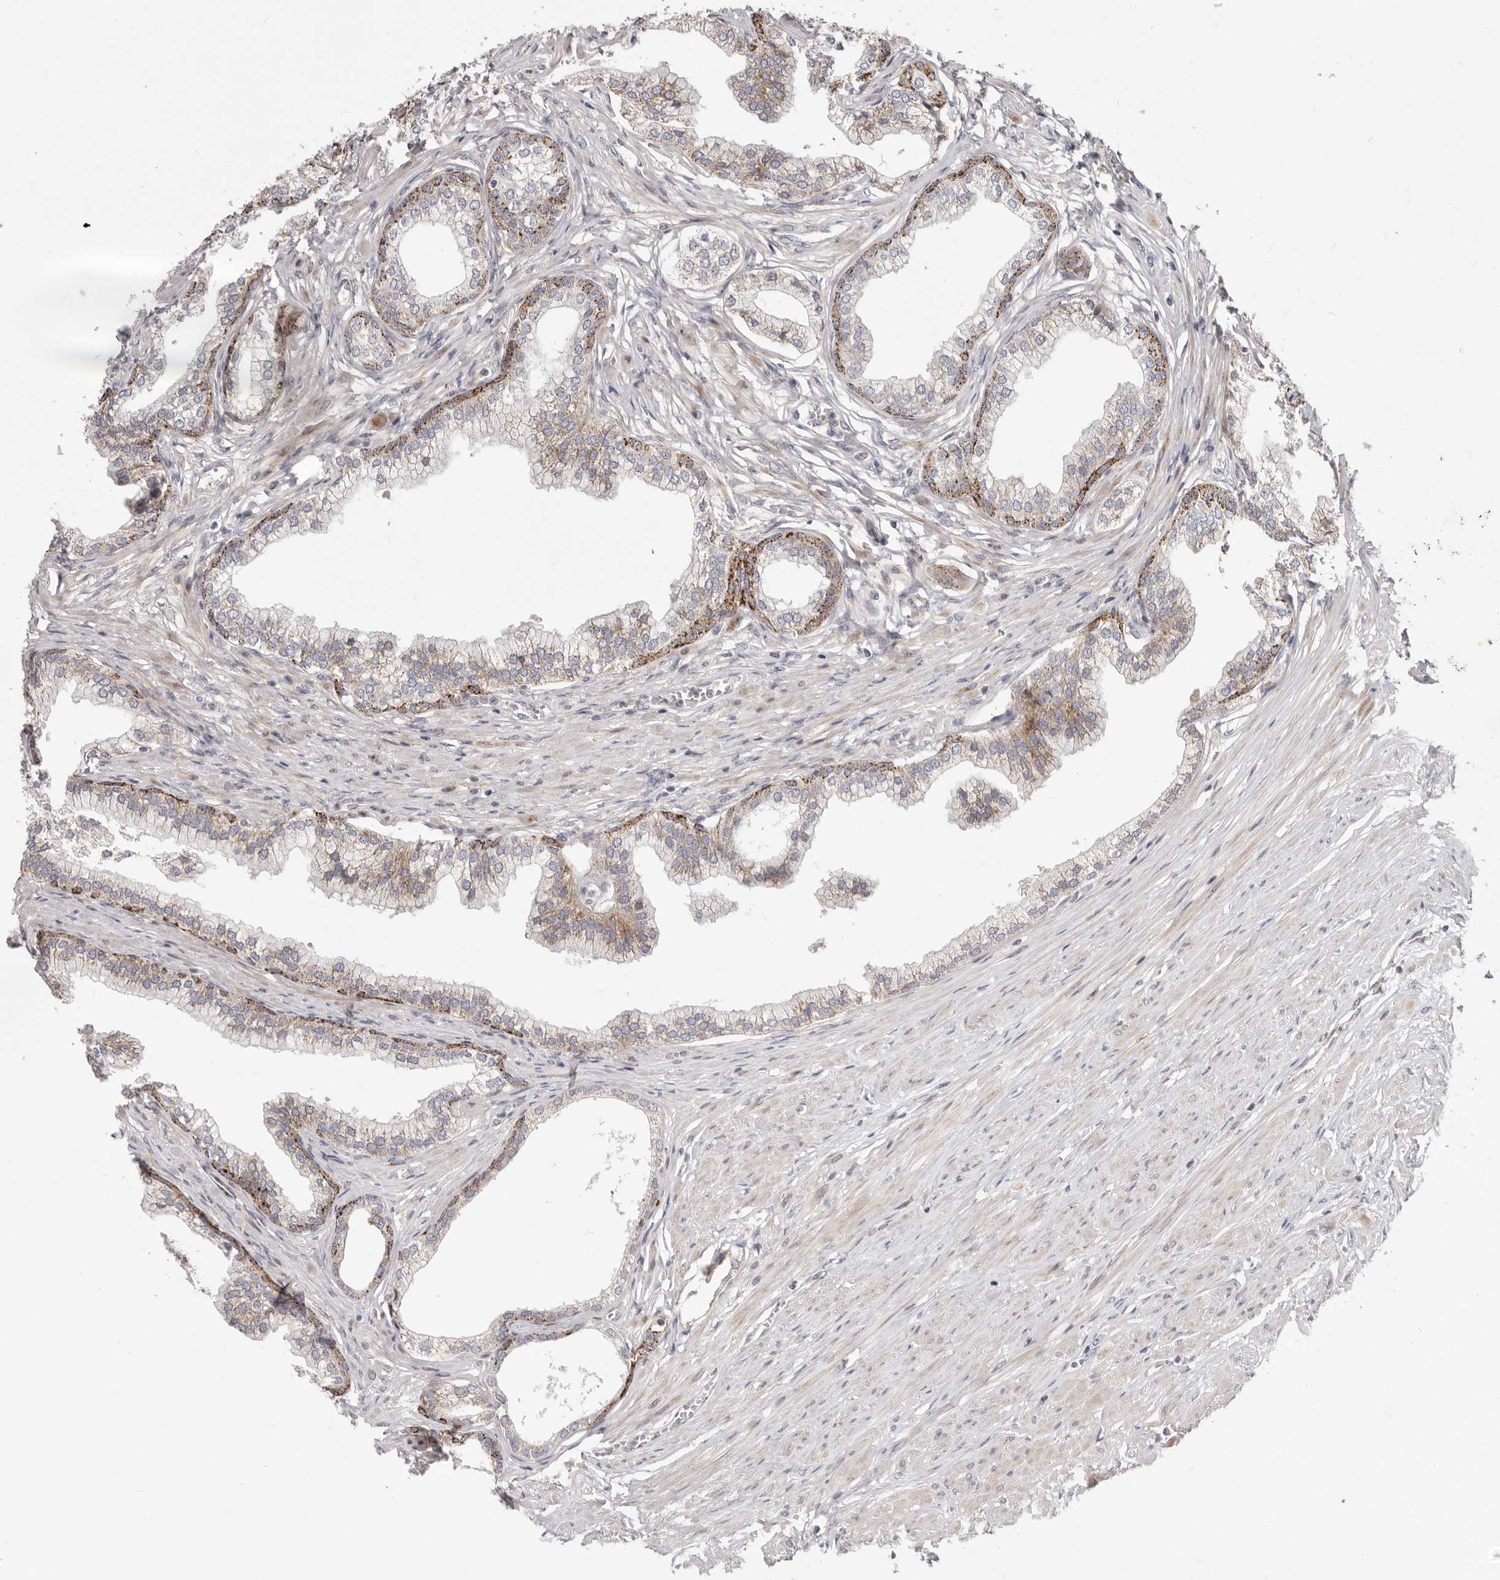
{"staining": {"intensity": "strong", "quantity": "<25%", "location": "cytoplasmic/membranous"}, "tissue": "prostate", "cell_type": "Glandular cells", "image_type": "normal", "snomed": [{"axis": "morphology", "description": "Normal tissue, NOS"}, {"axis": "morphology", "description": "Urothelial carcinoma, Low grade"}, {"axis": "topography", "description": "Urinary bladder"}, {"axis": "topography", "description": "Prostate"}], "caption": "Immunohistochemistry (IHC) of benign human prostate shows medium levels of strong cytoplasmic/membranous positivity in approximately <25% of glandular cells.", "gene": "TOR3A", "patient": {"sex": "male", "age": 60}}